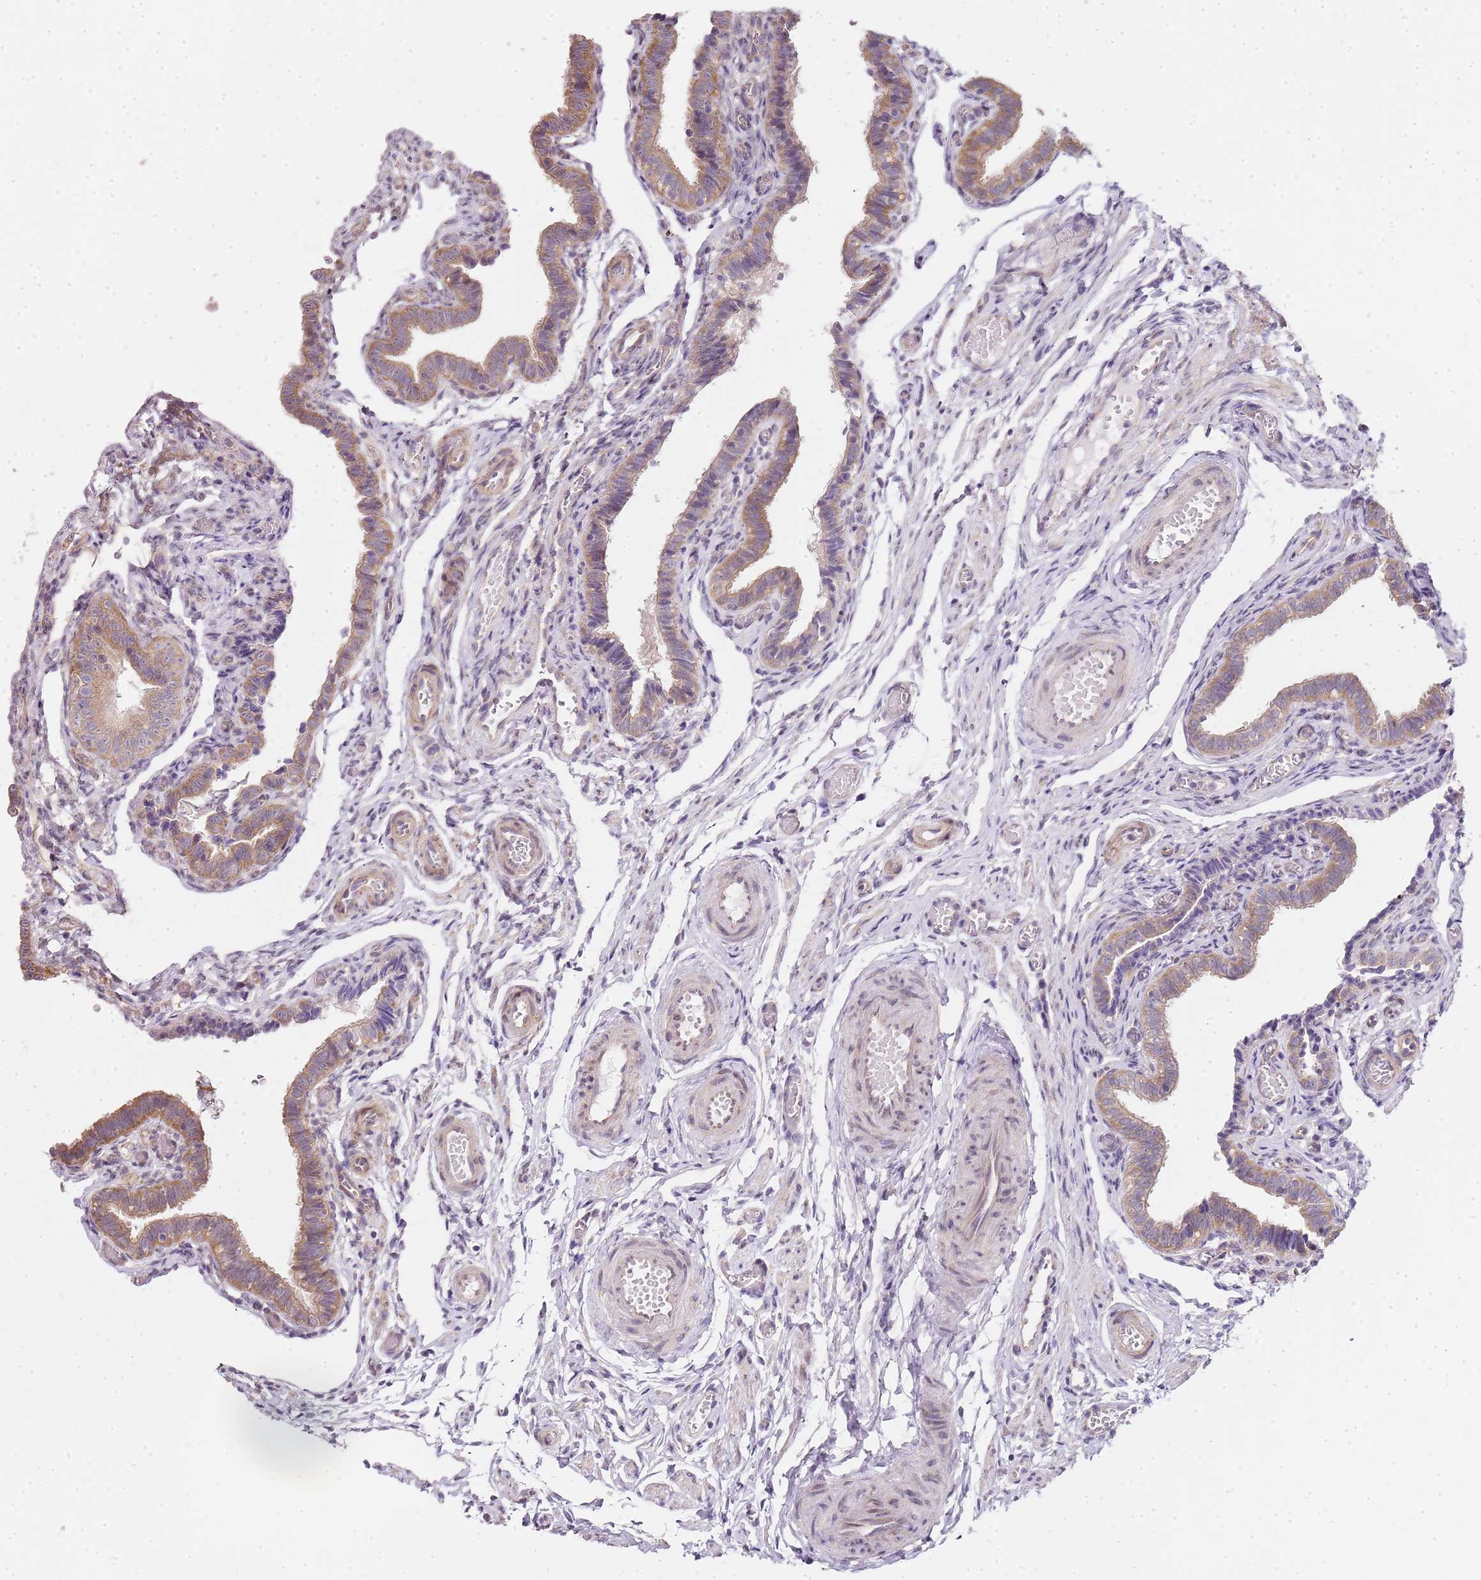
{"staining": {"intensity": "moderate", "quantity": "25%-75%", "location": "cytoplasmic/membranous"}, "tissue": "fallopian tube", "cell_type": "Glandular cells", "image_type": "normal", "snomed": [{"axis": "morphology", "description": "Normal tissue, NOS"}, {"axis": "topography", "description": "Fallopian tube"}], "caption": "IHC image of unremarkable fallopian tube stained for a protein (brown), which displays medium levels of moderate cytoplasmic/membranous expression in approximately 25%-75% of glandular cells.", "gene": "TBC1D9", "patient": {"sex": "female", "age": 36}}